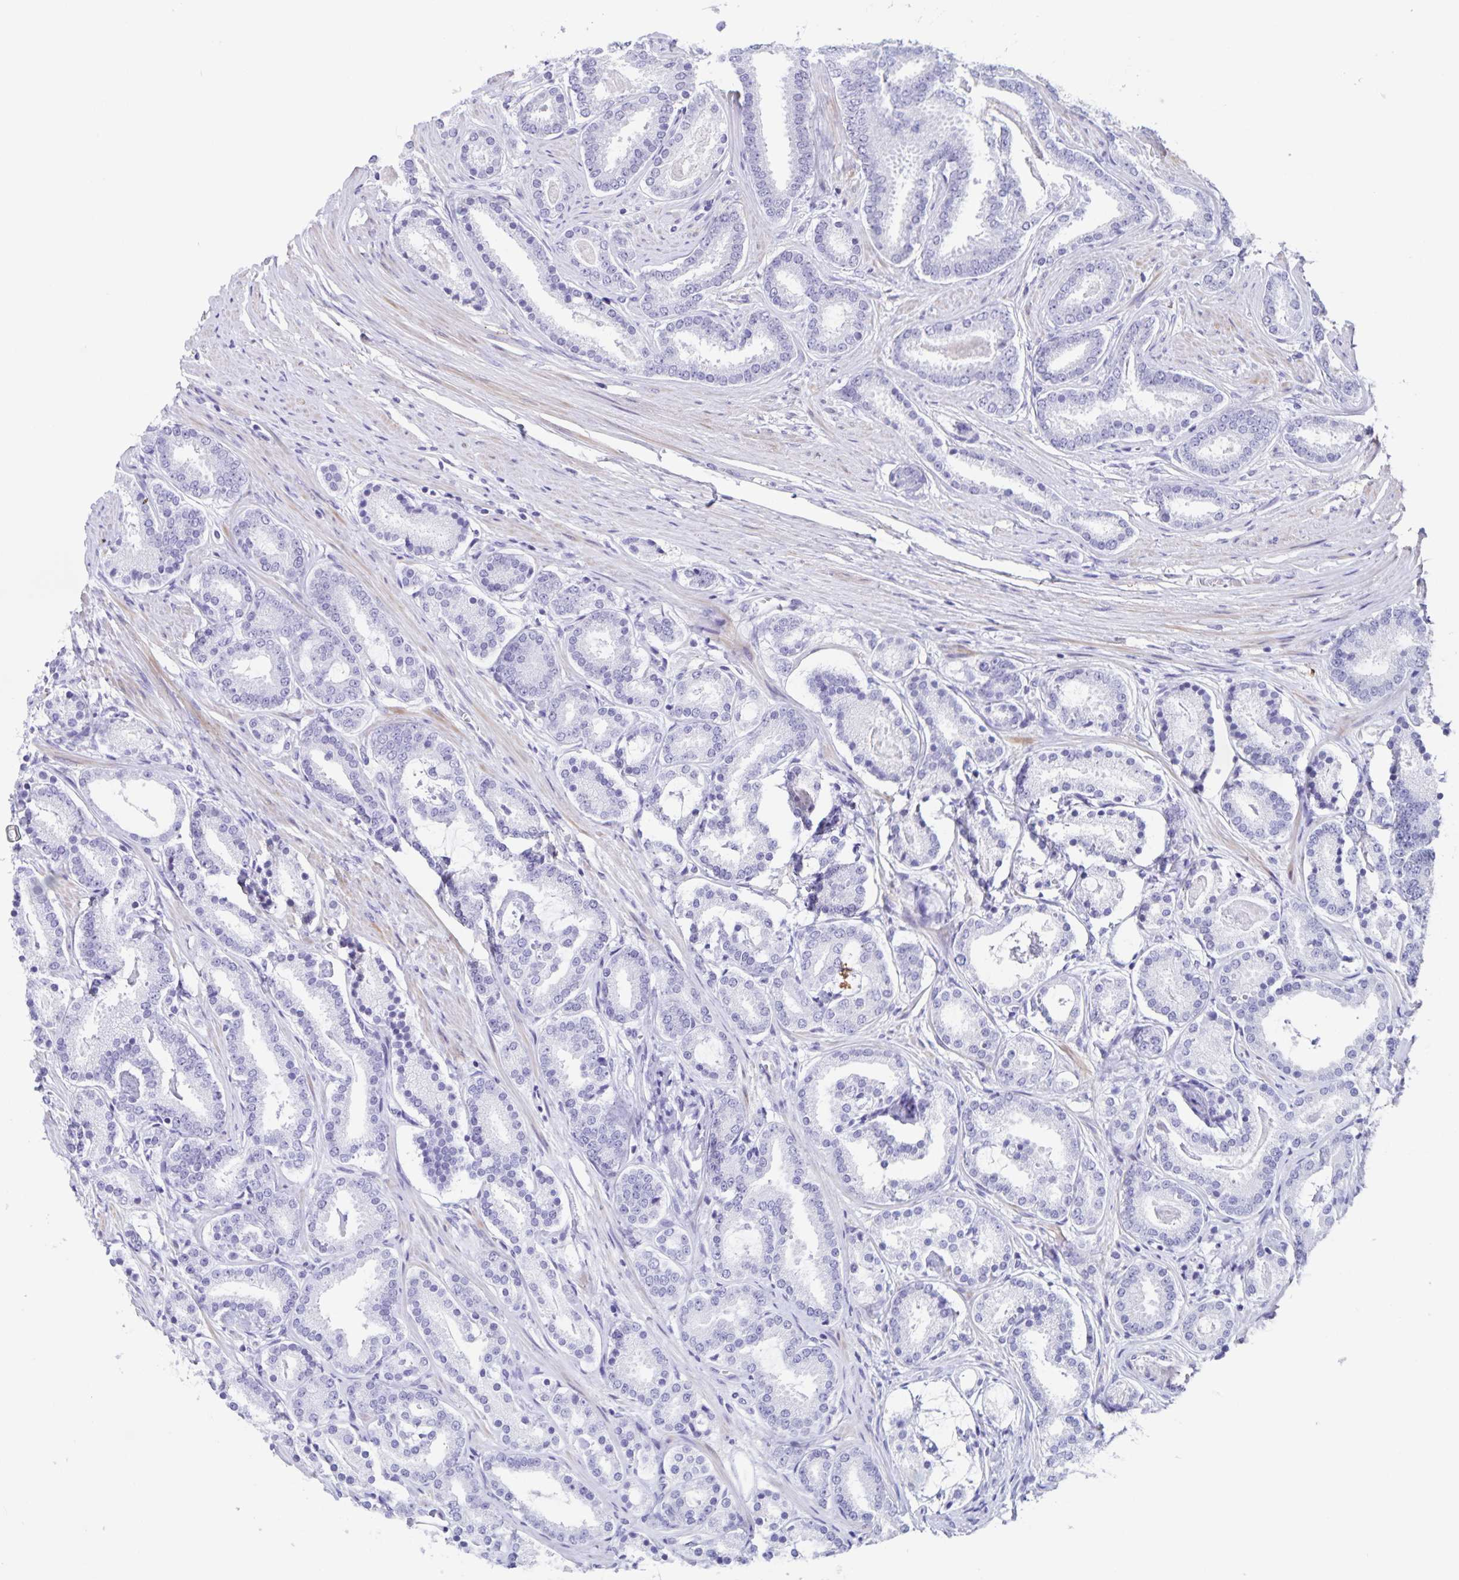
{"staining": {"intensity": "negative", "quantity": "none", "location": "none"}, "tissue": "prostate cancer", "cell_type": "Tumor cells", "image_type": "cancer", "snomed": [{"axis": "morphology", "description": "Adenocarcinoma, High grade"}, {"axis": "topography", "description": "Prostate"}], "caption": "Human prostate cancer stained for a protein using immunohistochemistry shows no staining in tumor cells.", "gene": "C11orf42", "patient": {"sex": "male", "age": 63}}